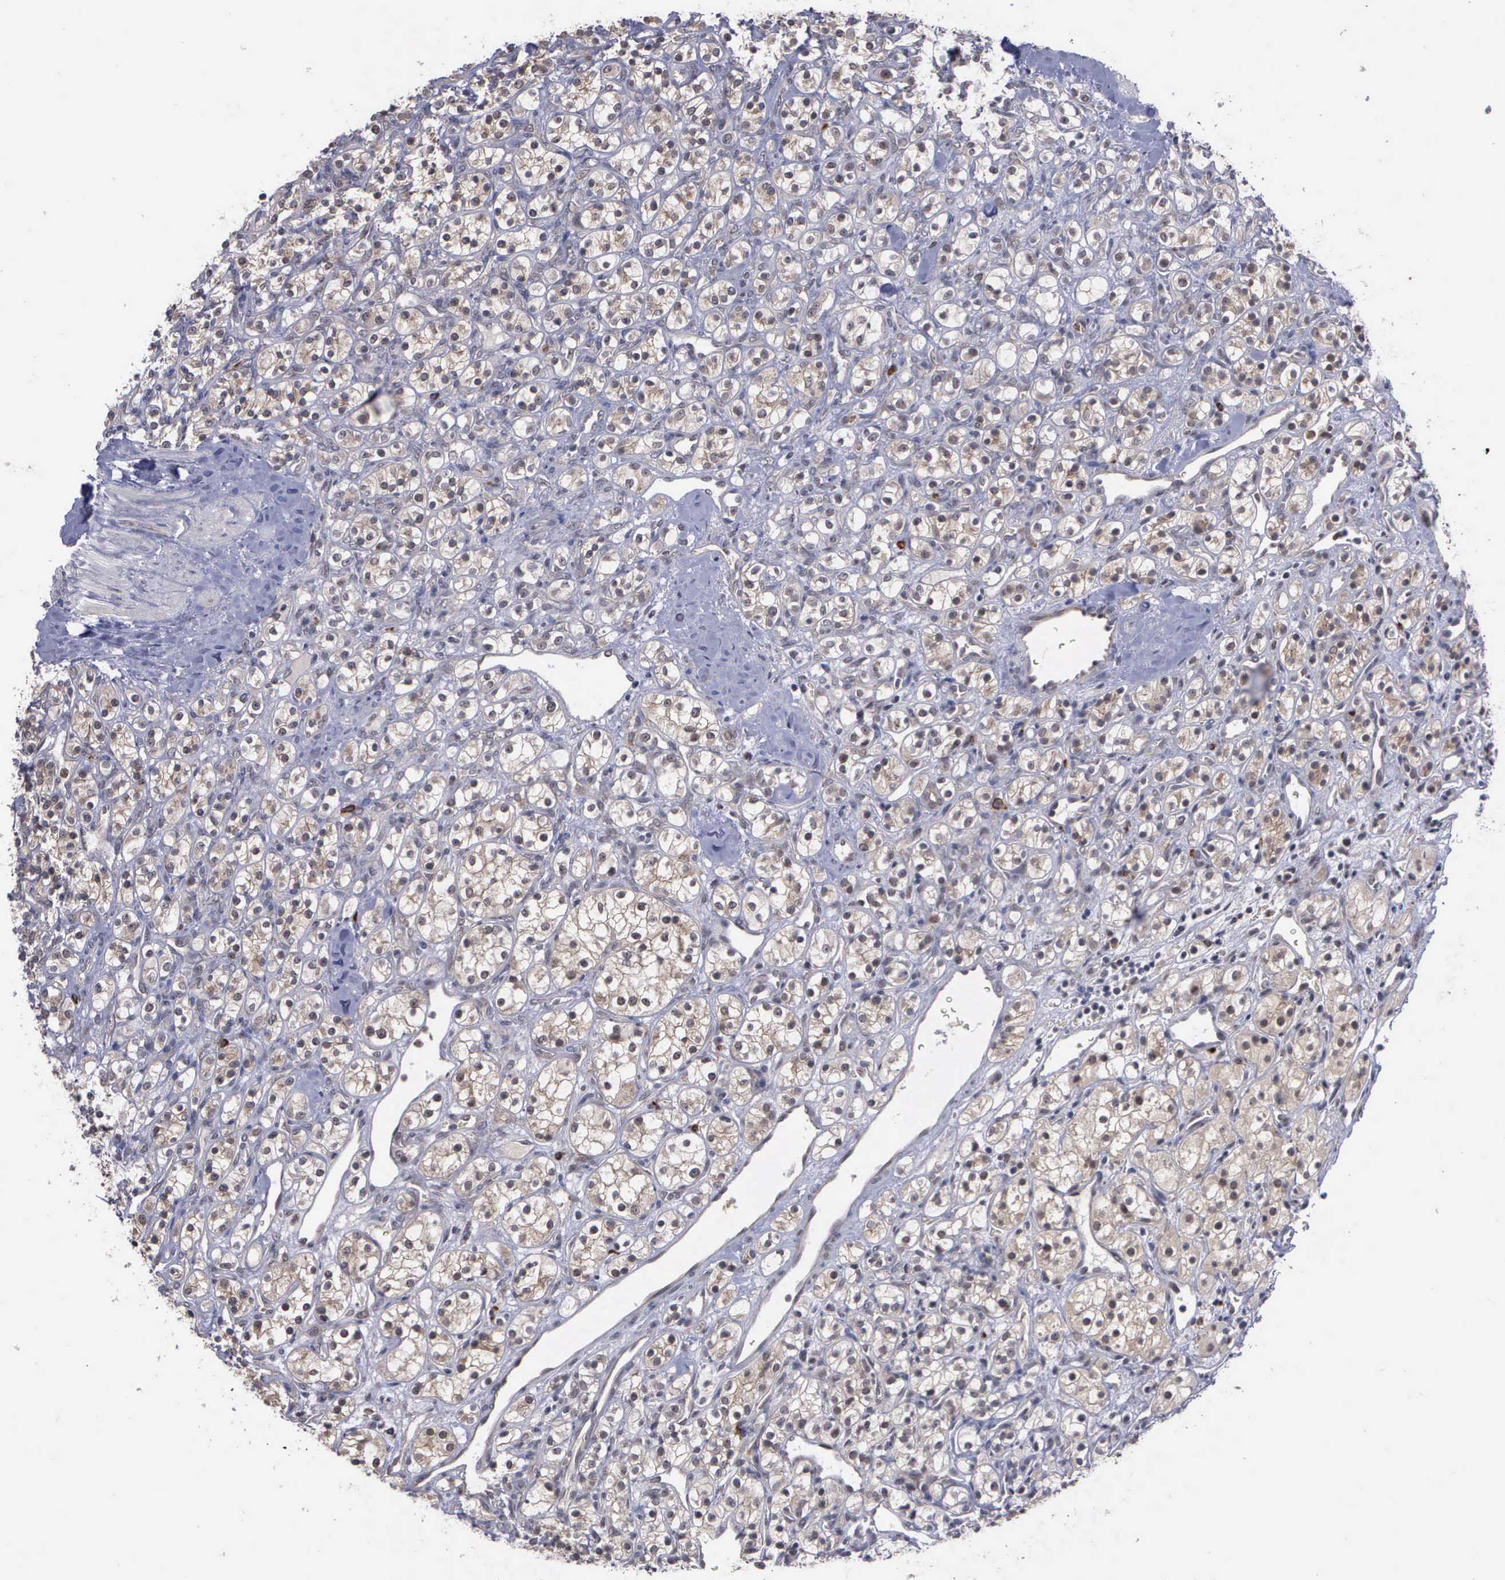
{"staining": {"intensity": "weak", "quantity": "25%-75%", "location": "cytoplasmic/membranous"}, "tissue": "renal cancer", "cell_type": "Tumor cells", "image_type": "cancer", "snomed": [{"axis": "morphology", "description": "Adenocarcinoma, NOS"}, {"axis": "topography", "description": "Kidney"}], "caption": "About 25%-75% of tumor cells in renal cancer (adenocarcinoma) display weak cytoplasmic/membranous protein expression as visualized by brown immunohistochemical staining.", "gene": "MAP3K9", "patient": {"sex": "male", "age": 77}}